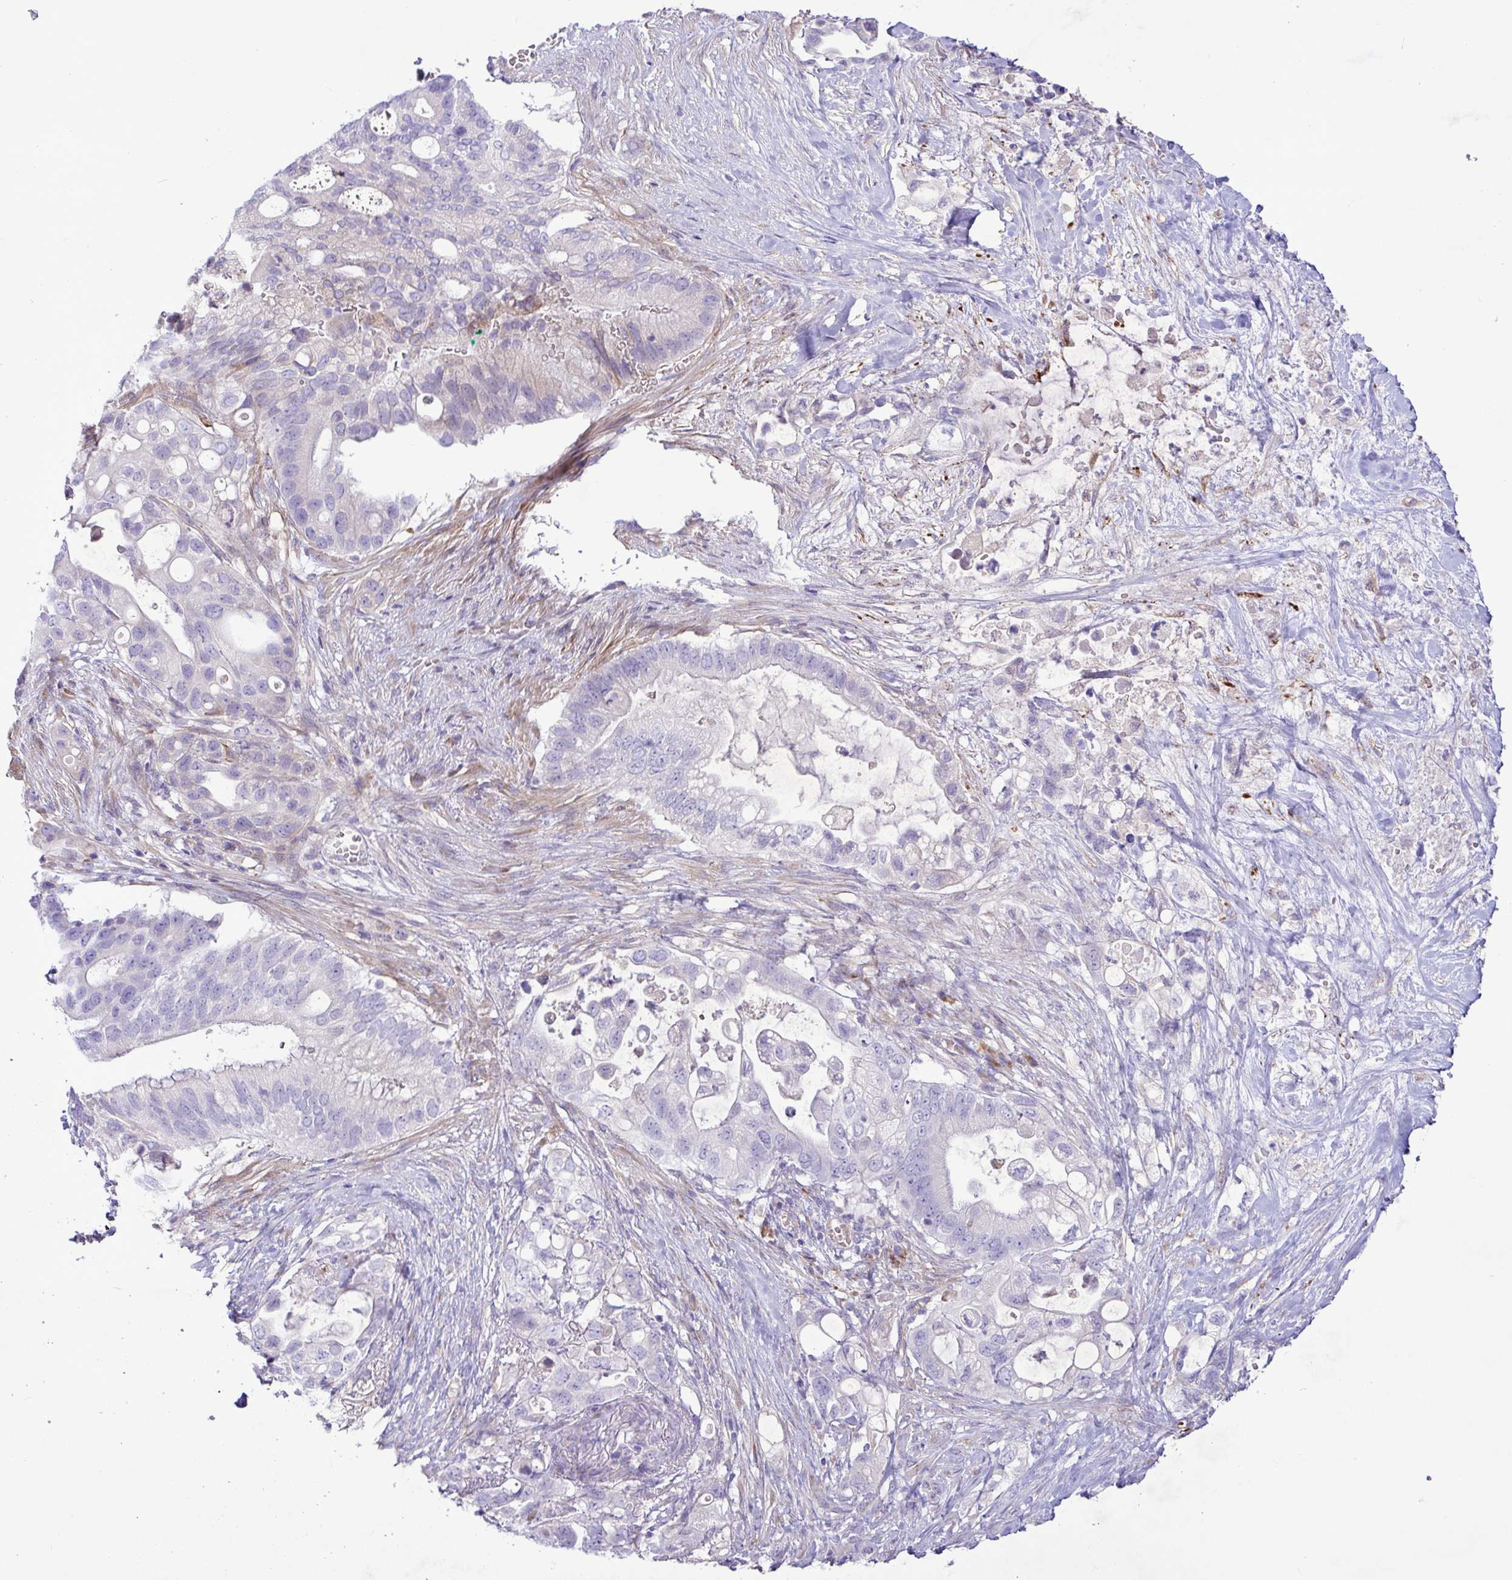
{"staining": {"intensity": "negative", "quantity": "none", "location": "none"}, "tissue": "pancreatic cancer", "cell_type": "Tumor cells", "image_type": "cancer", "snomed": [{"axis": "morphology", "description": "Adenocarcinoma, NOS"}, {"axis": "topography", "description": "Pancreas"}], "caption": "This histopathology image is of pancreatic cancer stained with immunohistochemistry (IHC) to label a protein in brown with the nuclei are counter-stained blue. There is no expression in tumor cells. (Brightfield microscopy of DAB (3,3'-diaminobenzidine) immunohistochemistry (IHC) at high magnification).", "gene": "FAM86B1", "patient": {"sex": "female", "age": 72}}